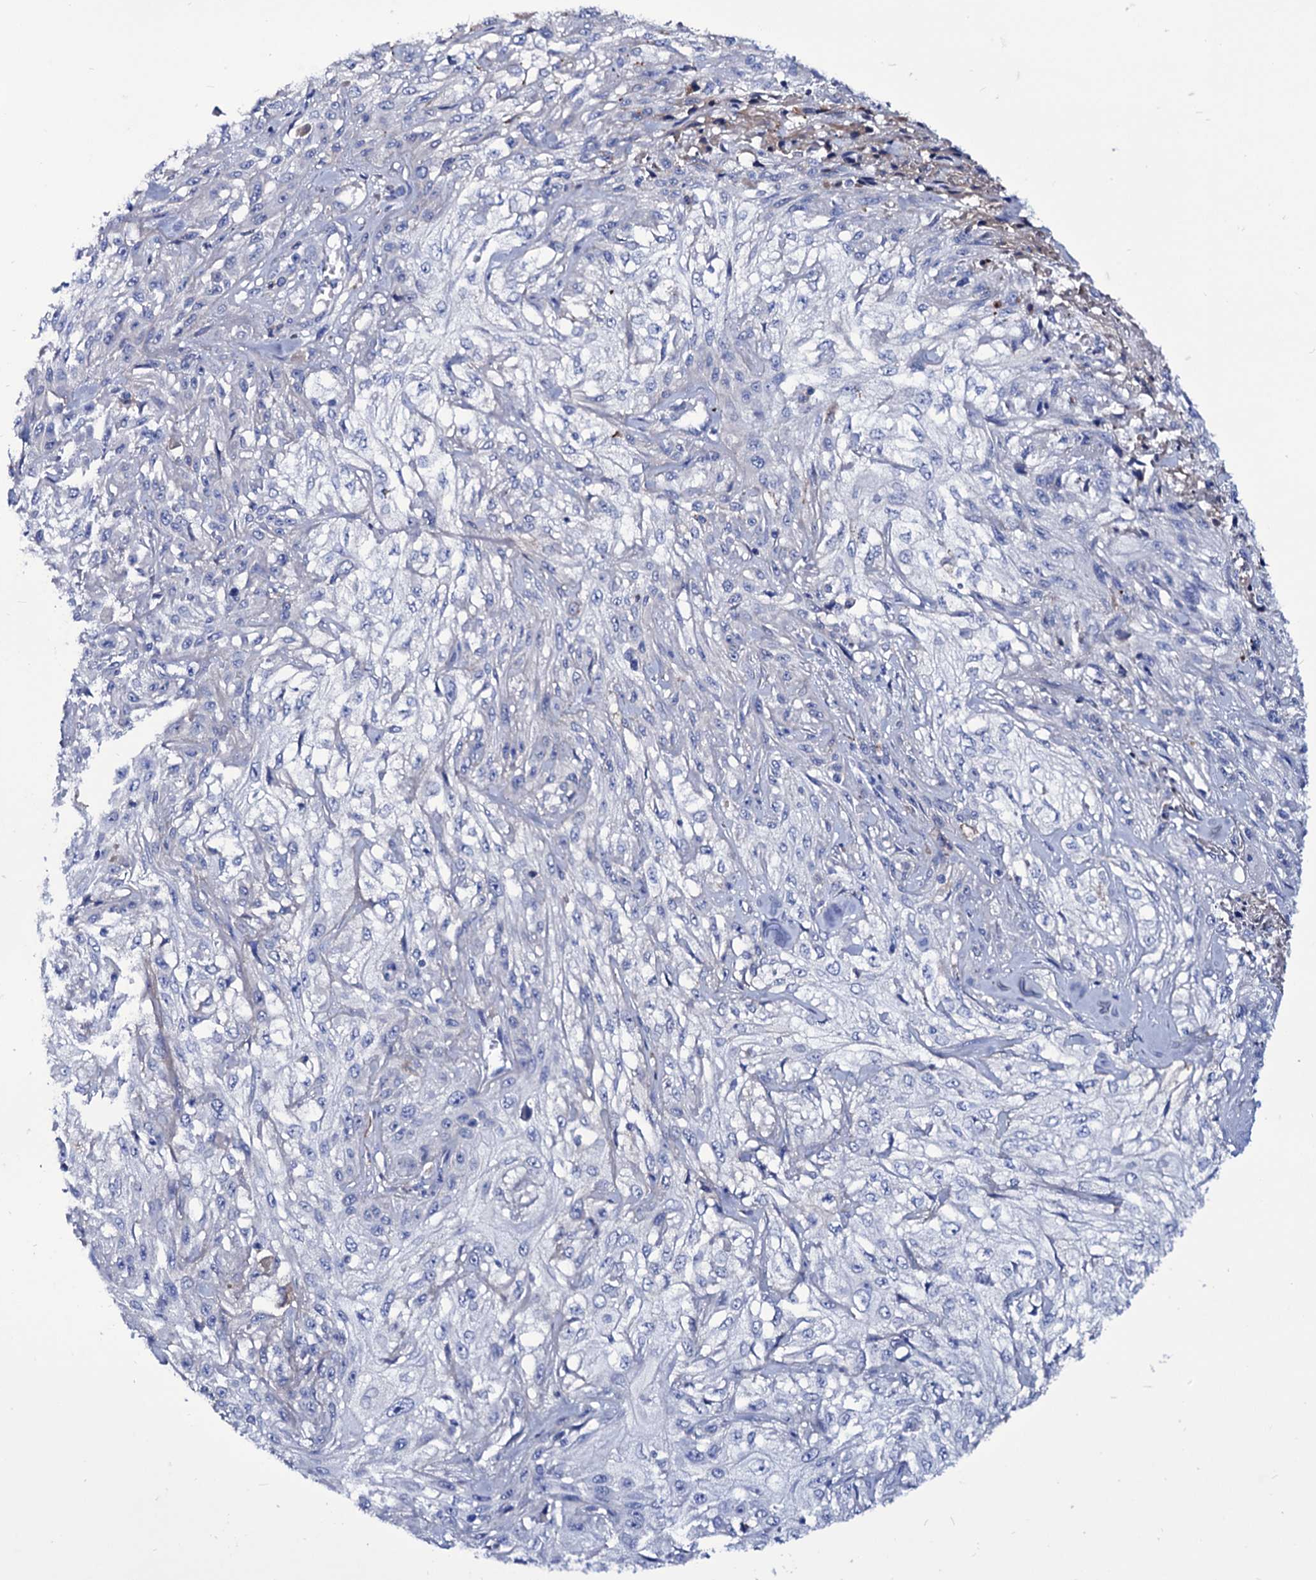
{"staining": {"intensity": "negative", "quantity": "none", "location": "none"}, "tissue": "skin cancer", "cell_type": "Tumor cells", "image_type": "cancer", "snomed": [{"axis": "morphology", "description": "Squamous cell carcinoma, NOS"}, {"axis": "morphology", "description": "Squamous cell carcinoma, metastatic, NOS"}, {"axis": "topography", "description": "Skin"}, {"axis": "topography", "description": "Lymph node"}], "caption": "Protein analysis of skin squamous cell carcinoma exhibits no significant staining in tumor cells.", "gene": "AXL", "patient": {"sex": "male", "age": 75}}